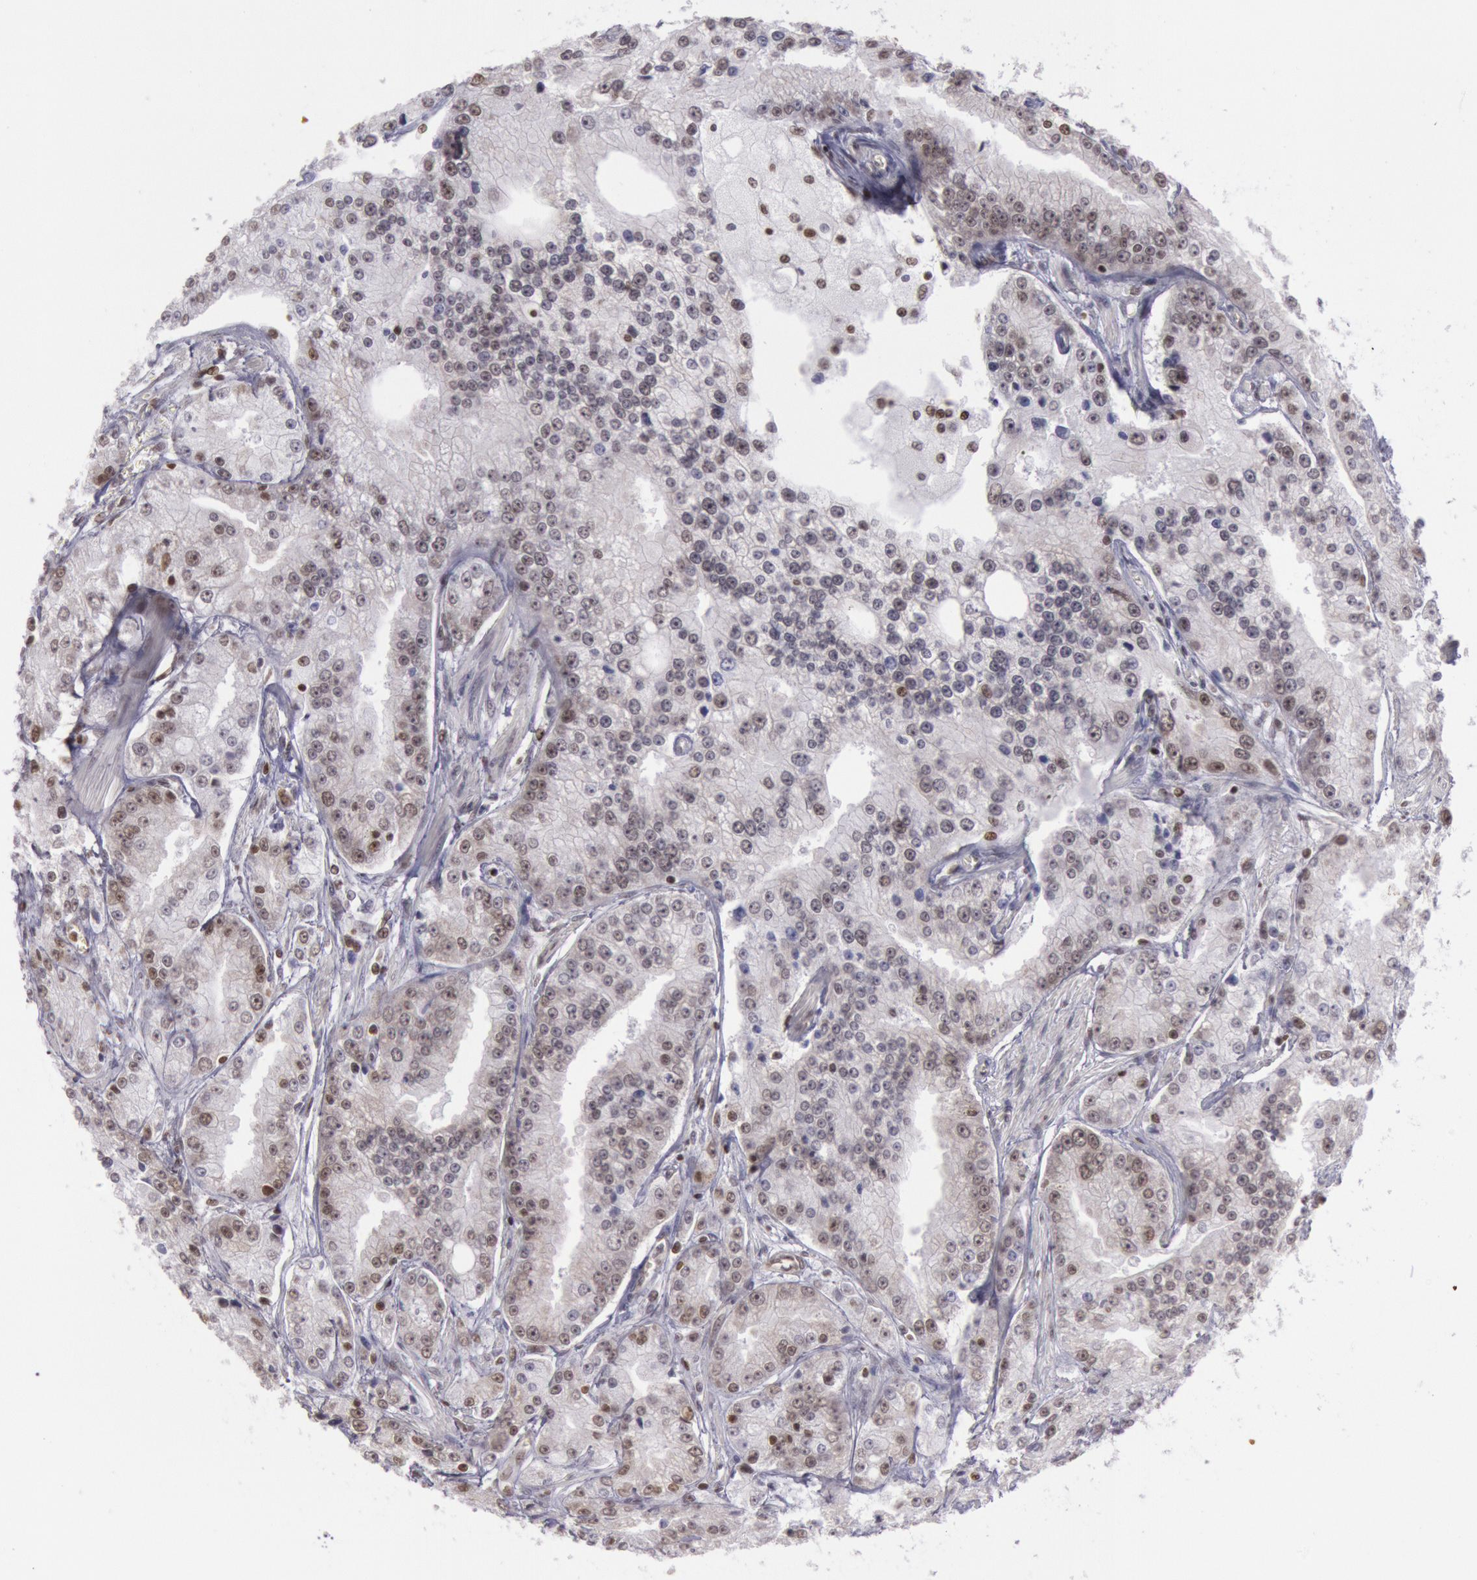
{"staining": {"intensity": "weak", "quantity": "25%-75%", "location": "nuclear"}, "tissue": "prostate cancer", "cell_type": "Tumor cells", "image_type": "cancer", "snomed": [{"axis": "morphology", "description": "Adenocarcinoma, Medium grade"}, {"axis": "topography", "description": "Prostate"}], "caption": "Immunohistochemistry image of neoplastic tissue: human medium-grade adenocarcinoma (prostate) stained using immunohistochemistry reveals low levels of weak protein expression localized specifically in the nuclear of tumor cells, appearing as a nuclear brown color.", "gene": "NKAP", "patient": {"sex": "male", "age": 72}}